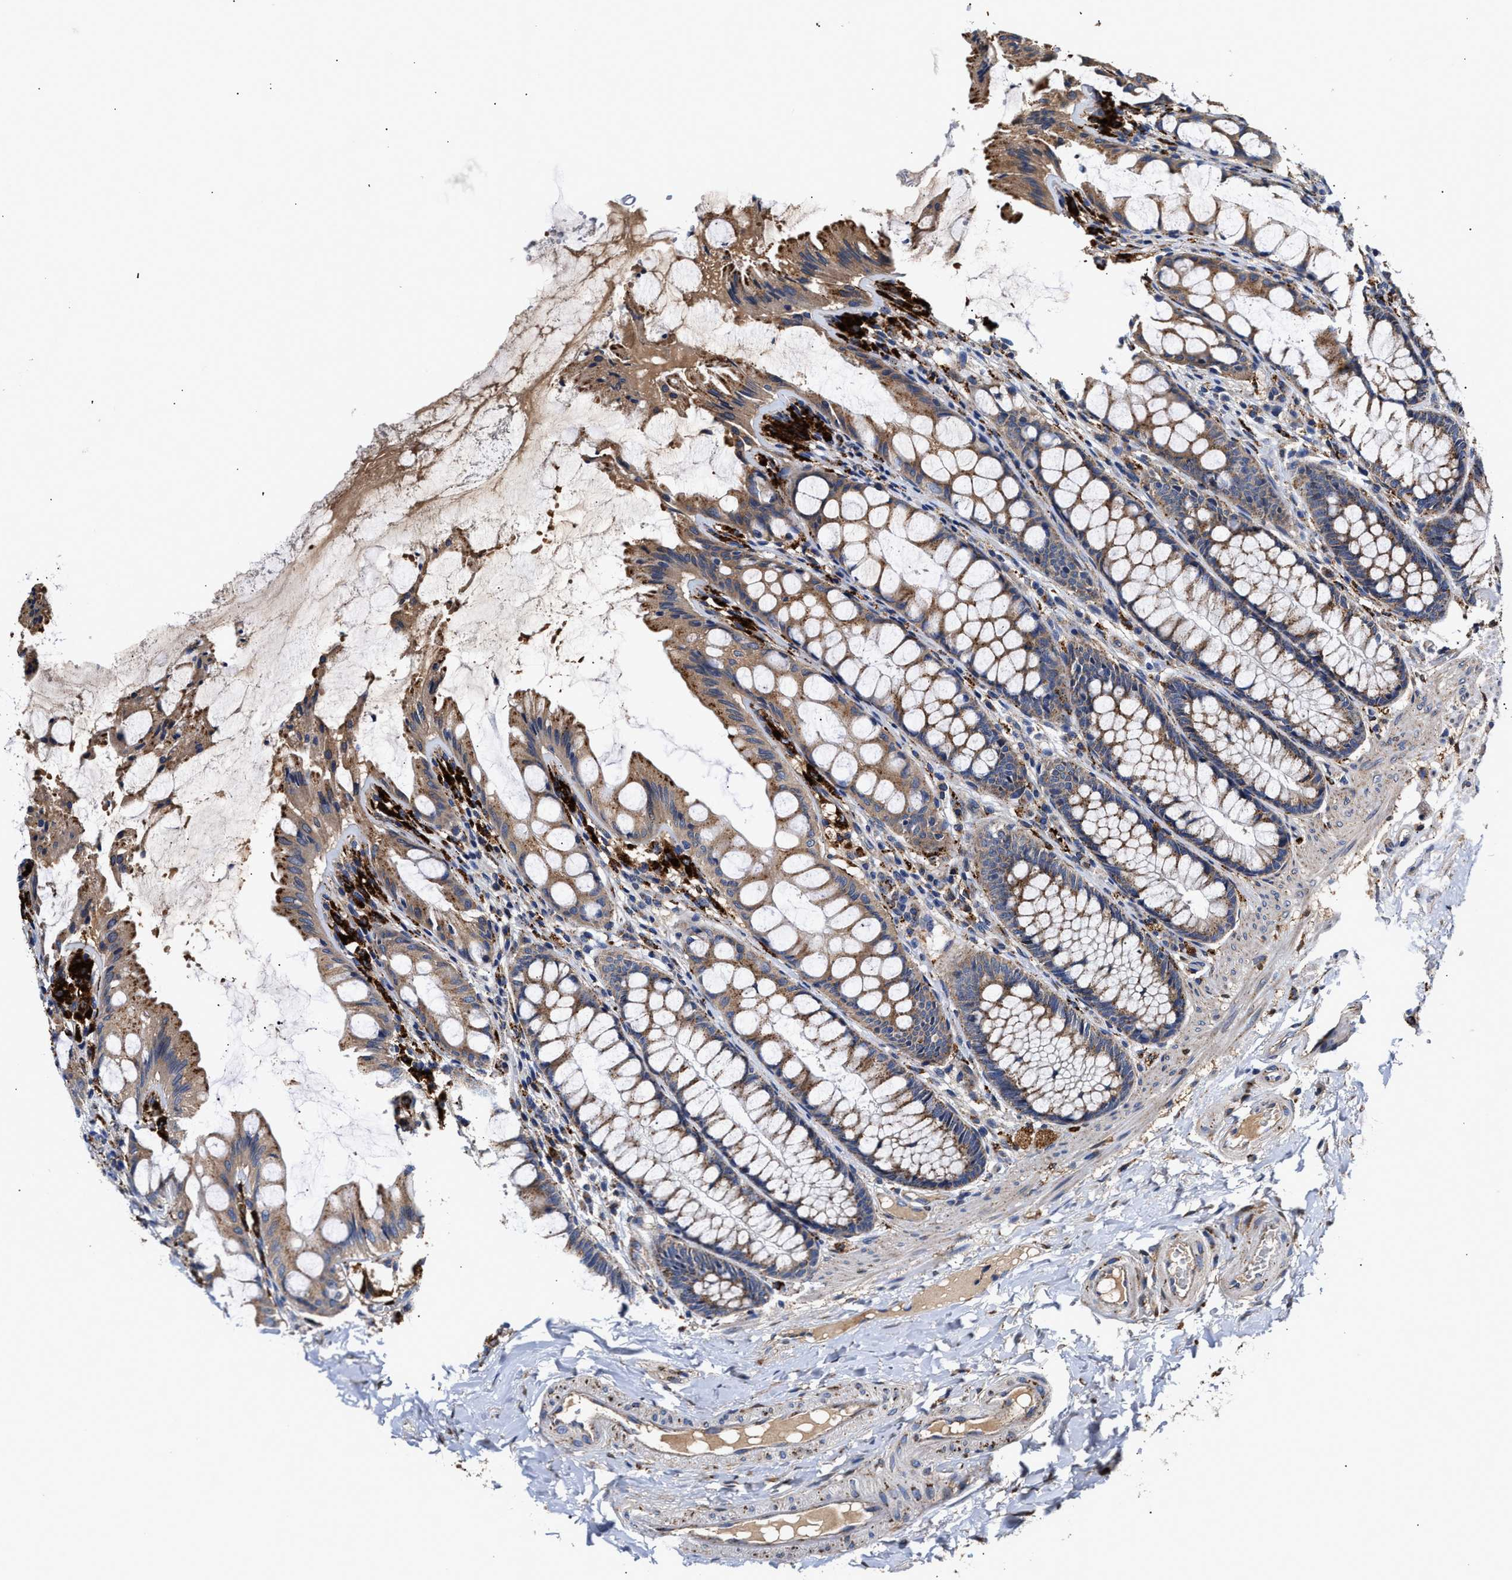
{"staining": {"intensity": "weak", "quantity": ">75%", "location": "cytoplasmic/membranous"}, "tissue": "colon", "cell_type": "Endothelial cells", "image_type": "normal", "snomed": [{"axis": "morphology", "description": "Normal tissue, NOS"}, {"axis": "topography", "description": "Colon"}], "caption": "The photomicrograph displays a brown stain indicating the presence of a protein in the cytoplasmic/membranous of endothelial cells in colon. Using DAB (brown) and hematoxylin (blue) stains, captured at high magnification using brightfield microscopy.", "gene": "CCDC146", "patient": {"sex": "male", "age": 47}}